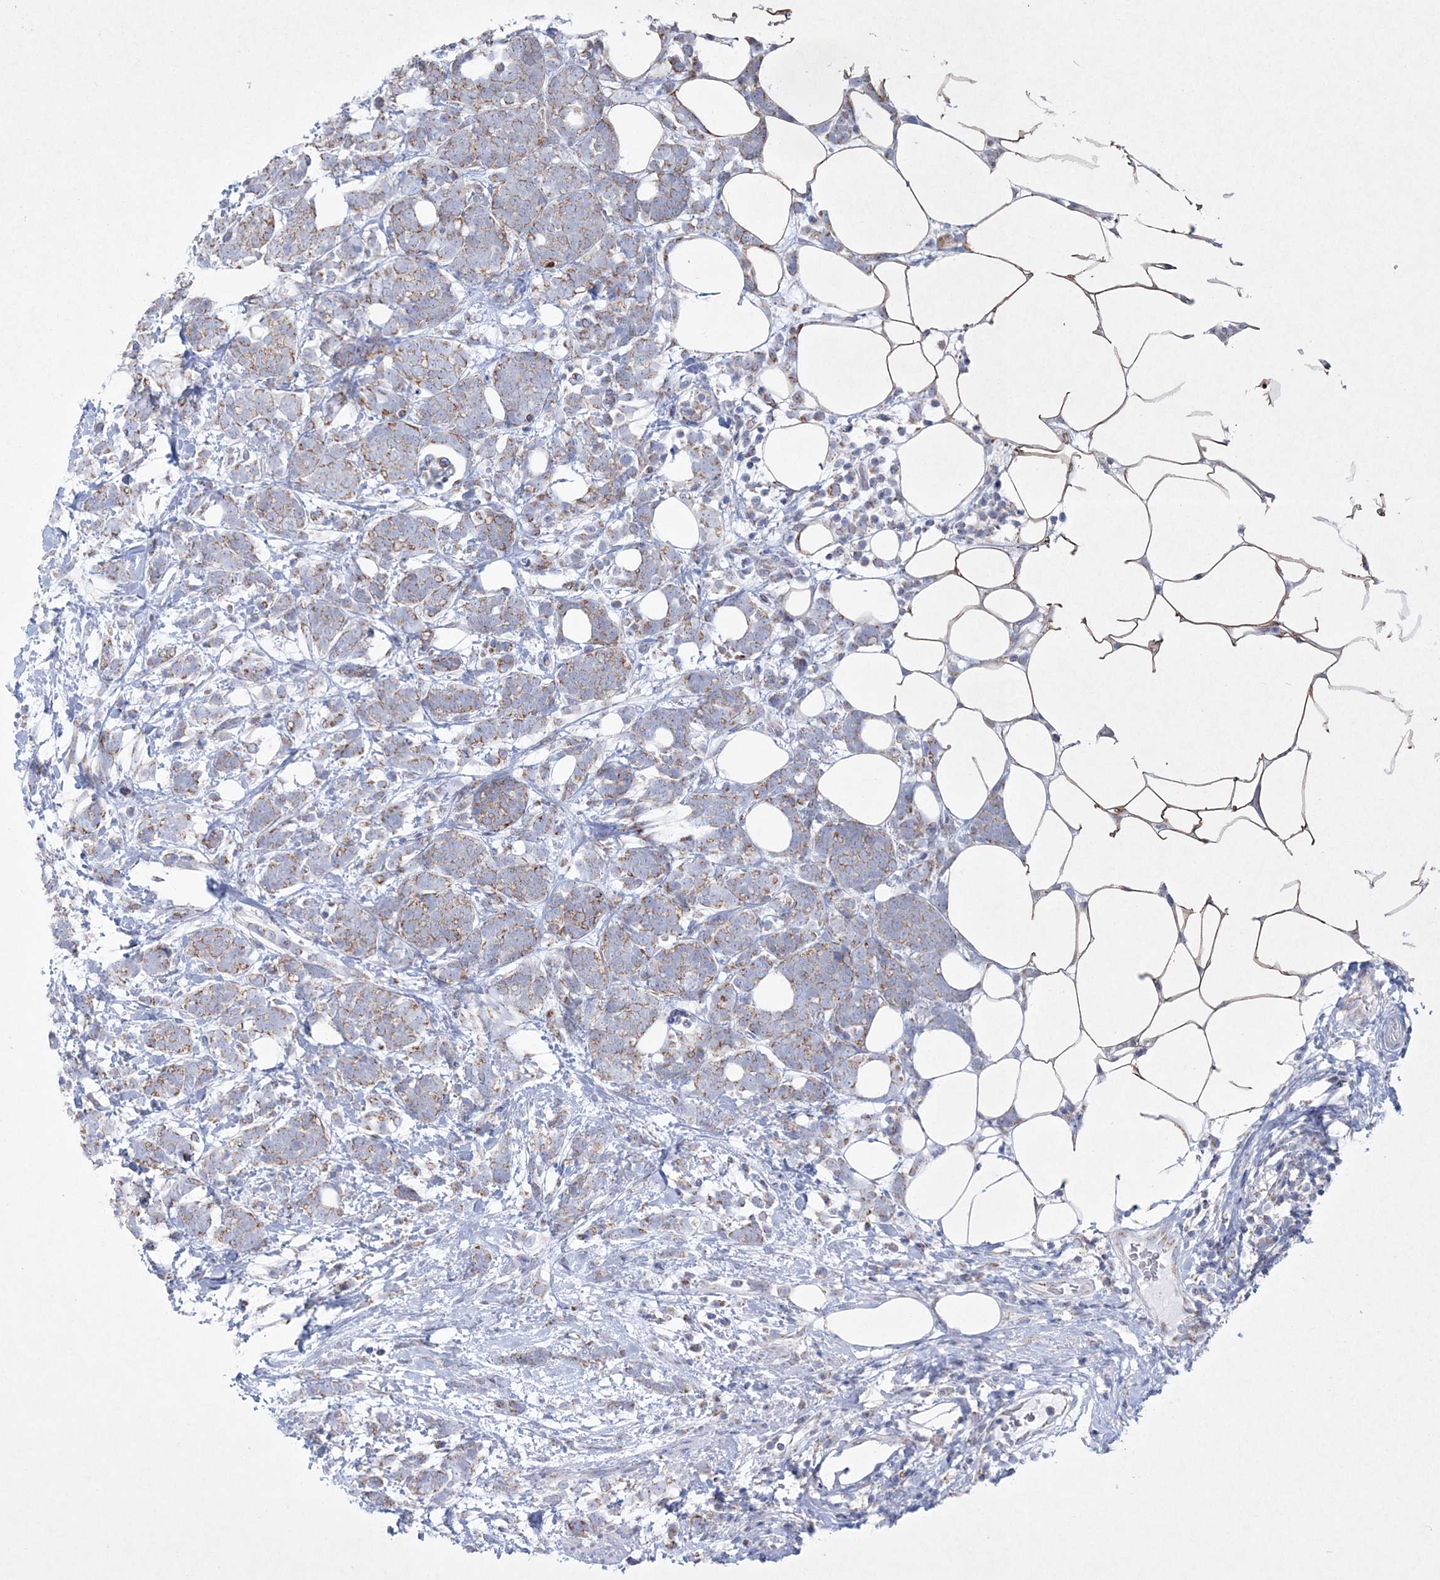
{"staining": {"intensity": "weak", "quantity": ">75%", "location": "cytoplasmic/membranous"}, "tissue": "breast cancer", "cell_type": "Tumor cells", "image_type": "cancer", "snomed": [{"axis": "morphology", "description": "Lobular carcinoma"}, {"axis": "topography", "description": "Breast"}], "caption": "Immunohistochemical staining of breast cancer (lobular carcinoma) displays low levels of weak cytoplasmic/membranous expression in about >75% of tumor cells. (IHC, brightfield microscopy, high magnification).", "gene": "CES4A", "patient": {"sex": "female", "age": 58}}